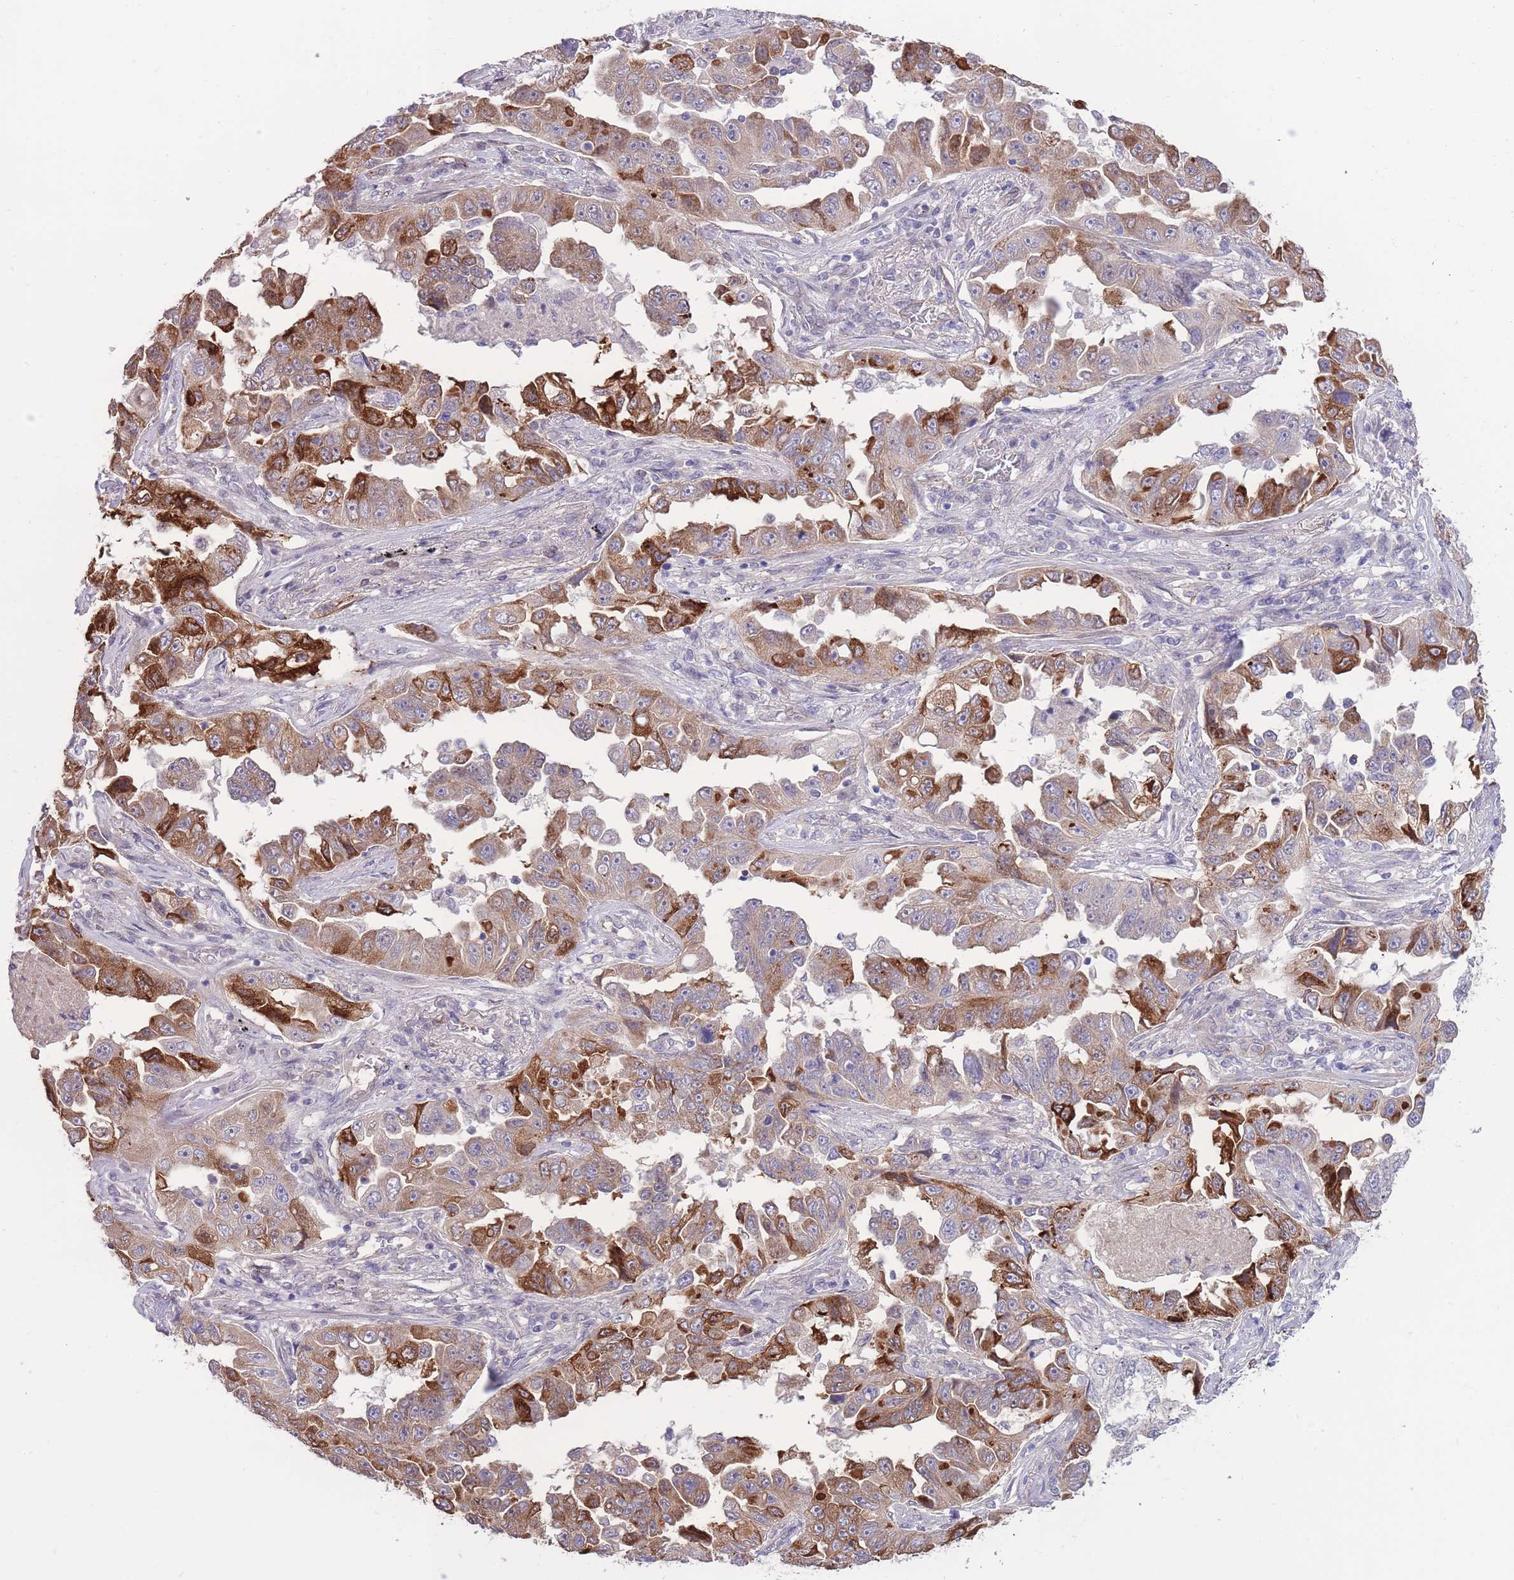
{"staining": {"intensity": "strong", "quantity": "25%-75%", "location": "cytoplasmic/membranous"}, "tissue": "lung cancer", "cell_type": "Tumor cells", "image_type": "cancer", "snomed": [{"axis": "morphology", "description": "Adenocarcinoma, NOS"}, {"axis": "topography", "description": "Lung"}], "caption": "Protein analysis of lung cancer tissue shows strong cytoplasmic/membranous expression in approximately 25%-75% of tumor cells. (DAB IHC with brightfield microscopy, high magnification).", "gene": "RGS11", "patient": {"sex": "female", "age": 51}}